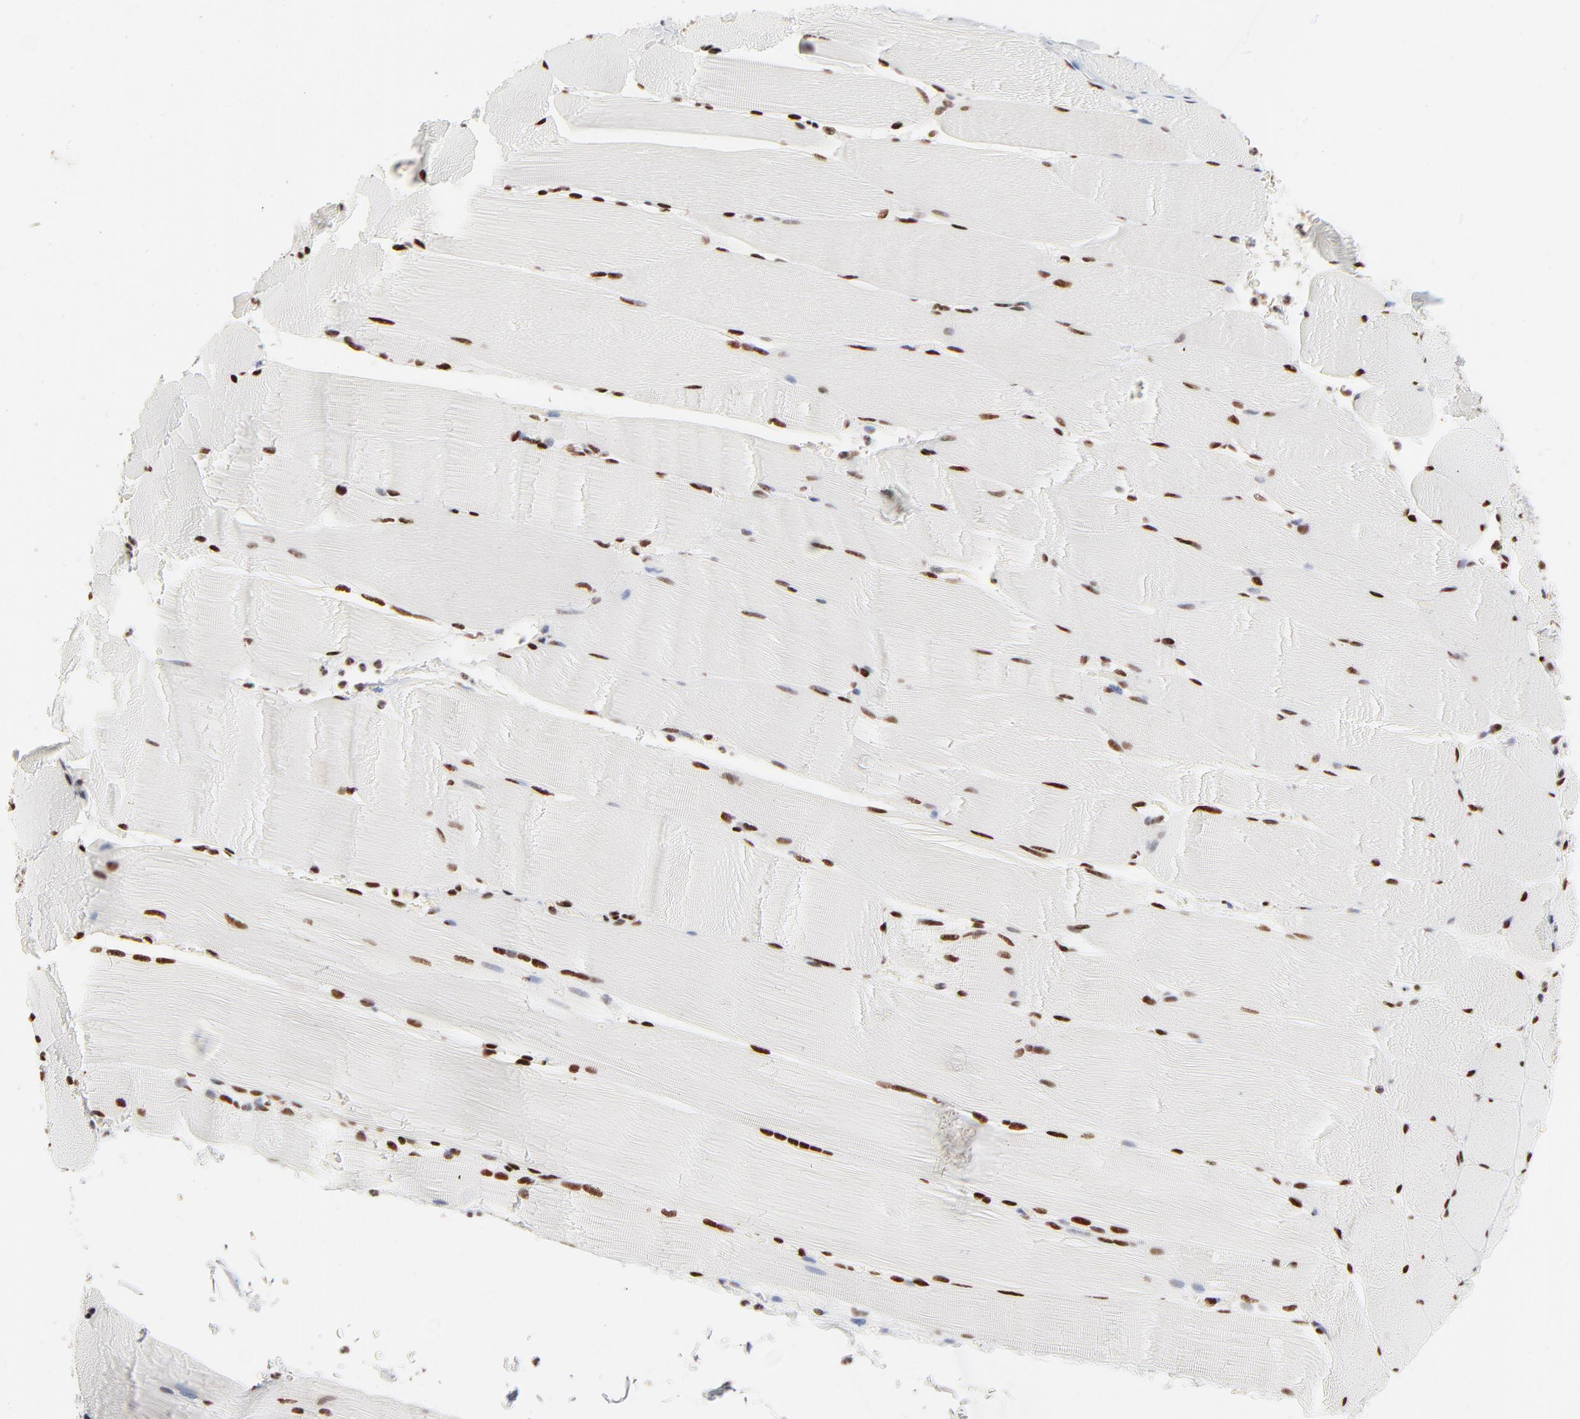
{"staining": {"intensity": "strong", "quantity": ">75%", "location": "nuclear"}, "tissue": "skeletal muscle", "cell_type": "Myocytes", "image_type": "normal", "snomed": [{"axis": "morphology", "description": "Normal tissue, NOS"}, {"axis": "topography", "description": "Skeletal muscle"}], "caption": "Immunohistochemistry (IHC) image of benign human skeletal muscle stained for a protein (brown), which displays high levels of strong nuclear expression in approximately >75% of myocytes.", "gene": "TARDBP", "patient": {"sex": "male", "age": 62}}